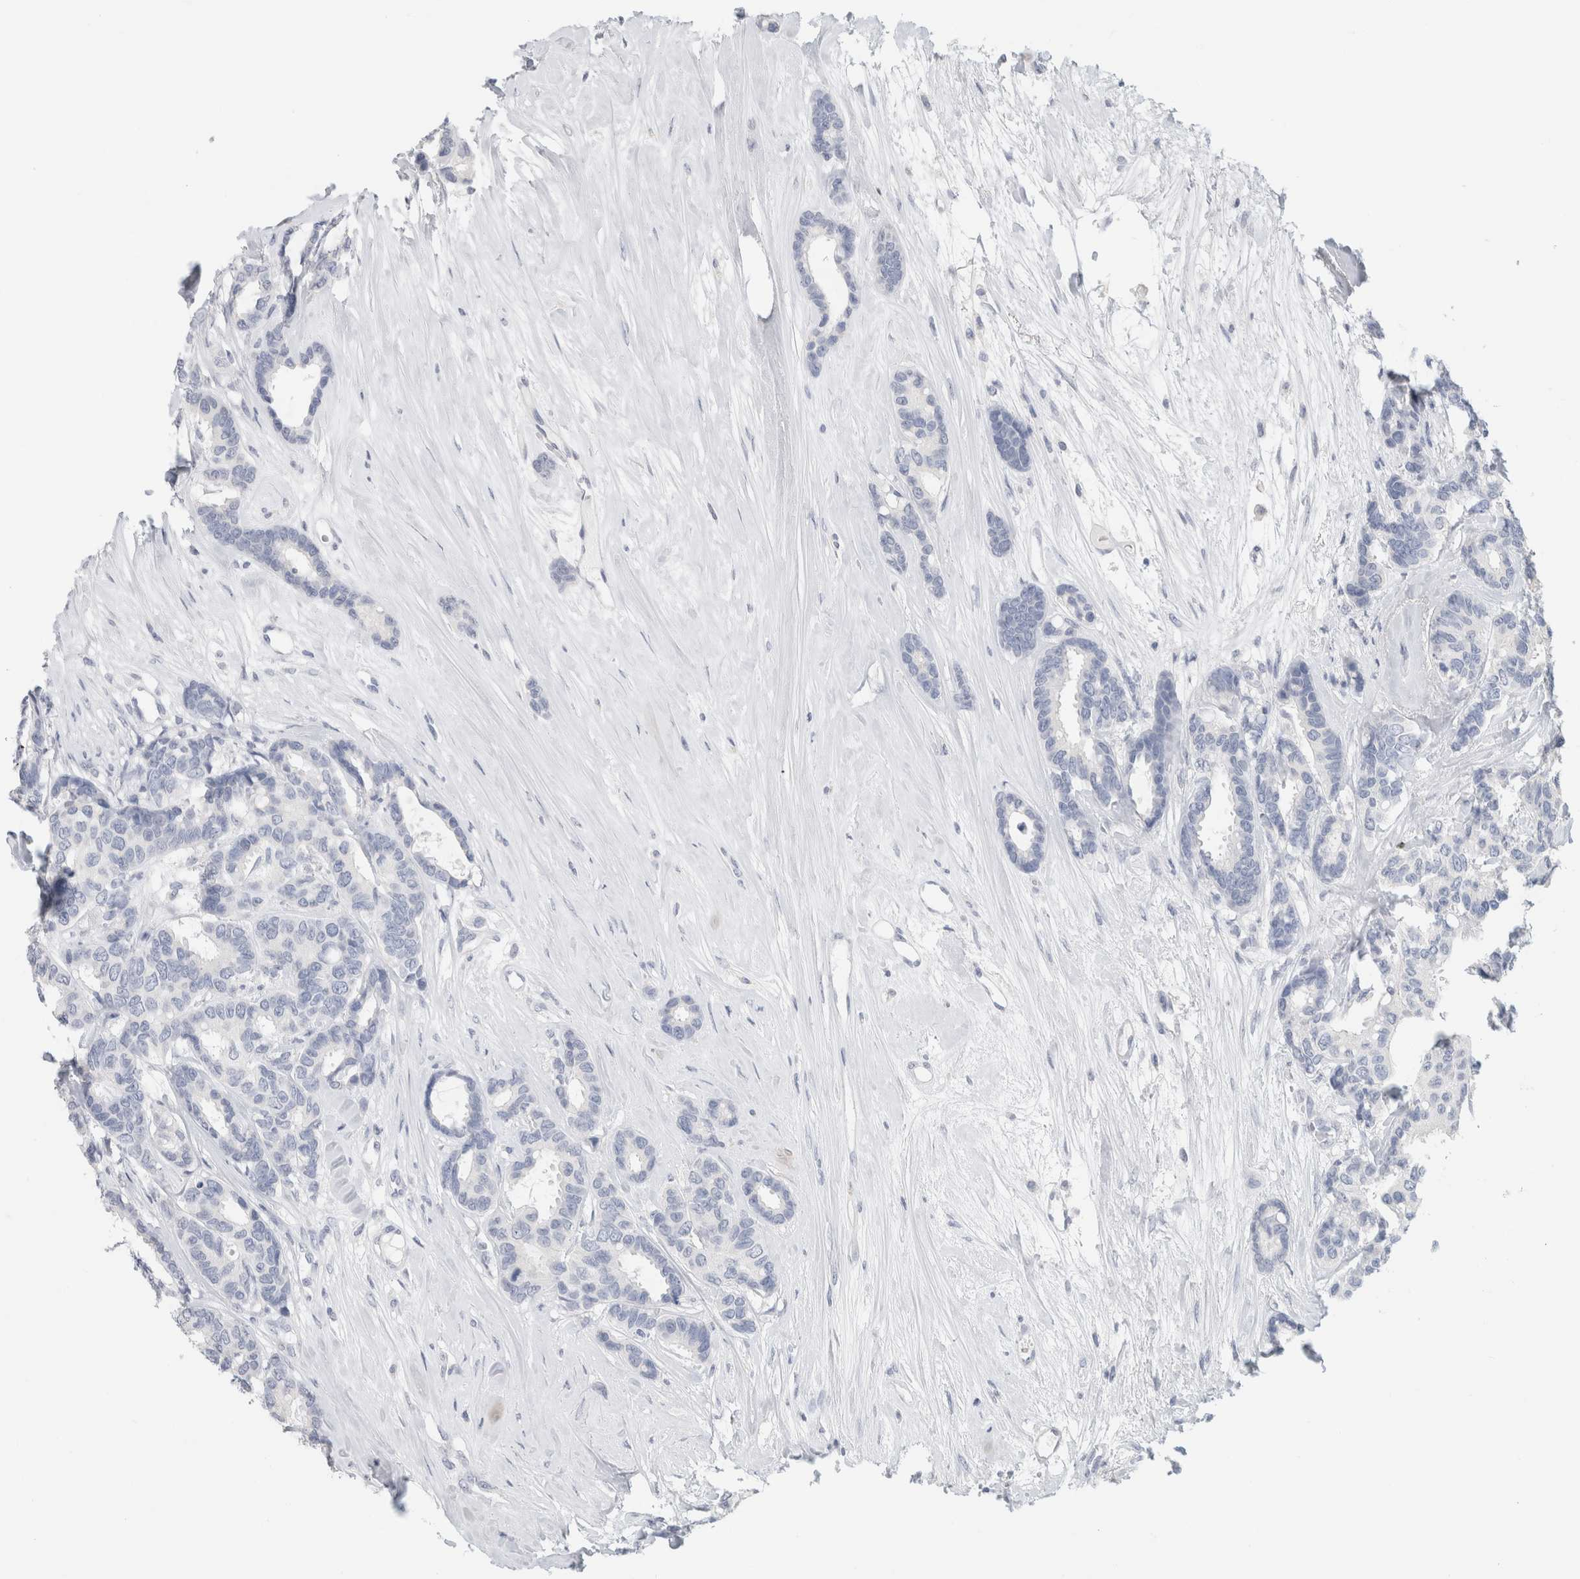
{"staining": {"intensity": "negative", "quantity": "none", "location": "none"}, "tissue": "breast cancer", "cell_type": "Tumor cells", "image_type": "cancer", "snomed": [{"axis": "morphology", "description": "Duct carcinoma"}, {"axis": "topography", "description": "Breast"}], "caption": "Immunohistochemistry (IHC) of human intraductal carcinoma (breast) reveals no staining in tumor cells.", "gene": "BCAN", "patient": {"sex": "female", "age": 87}}